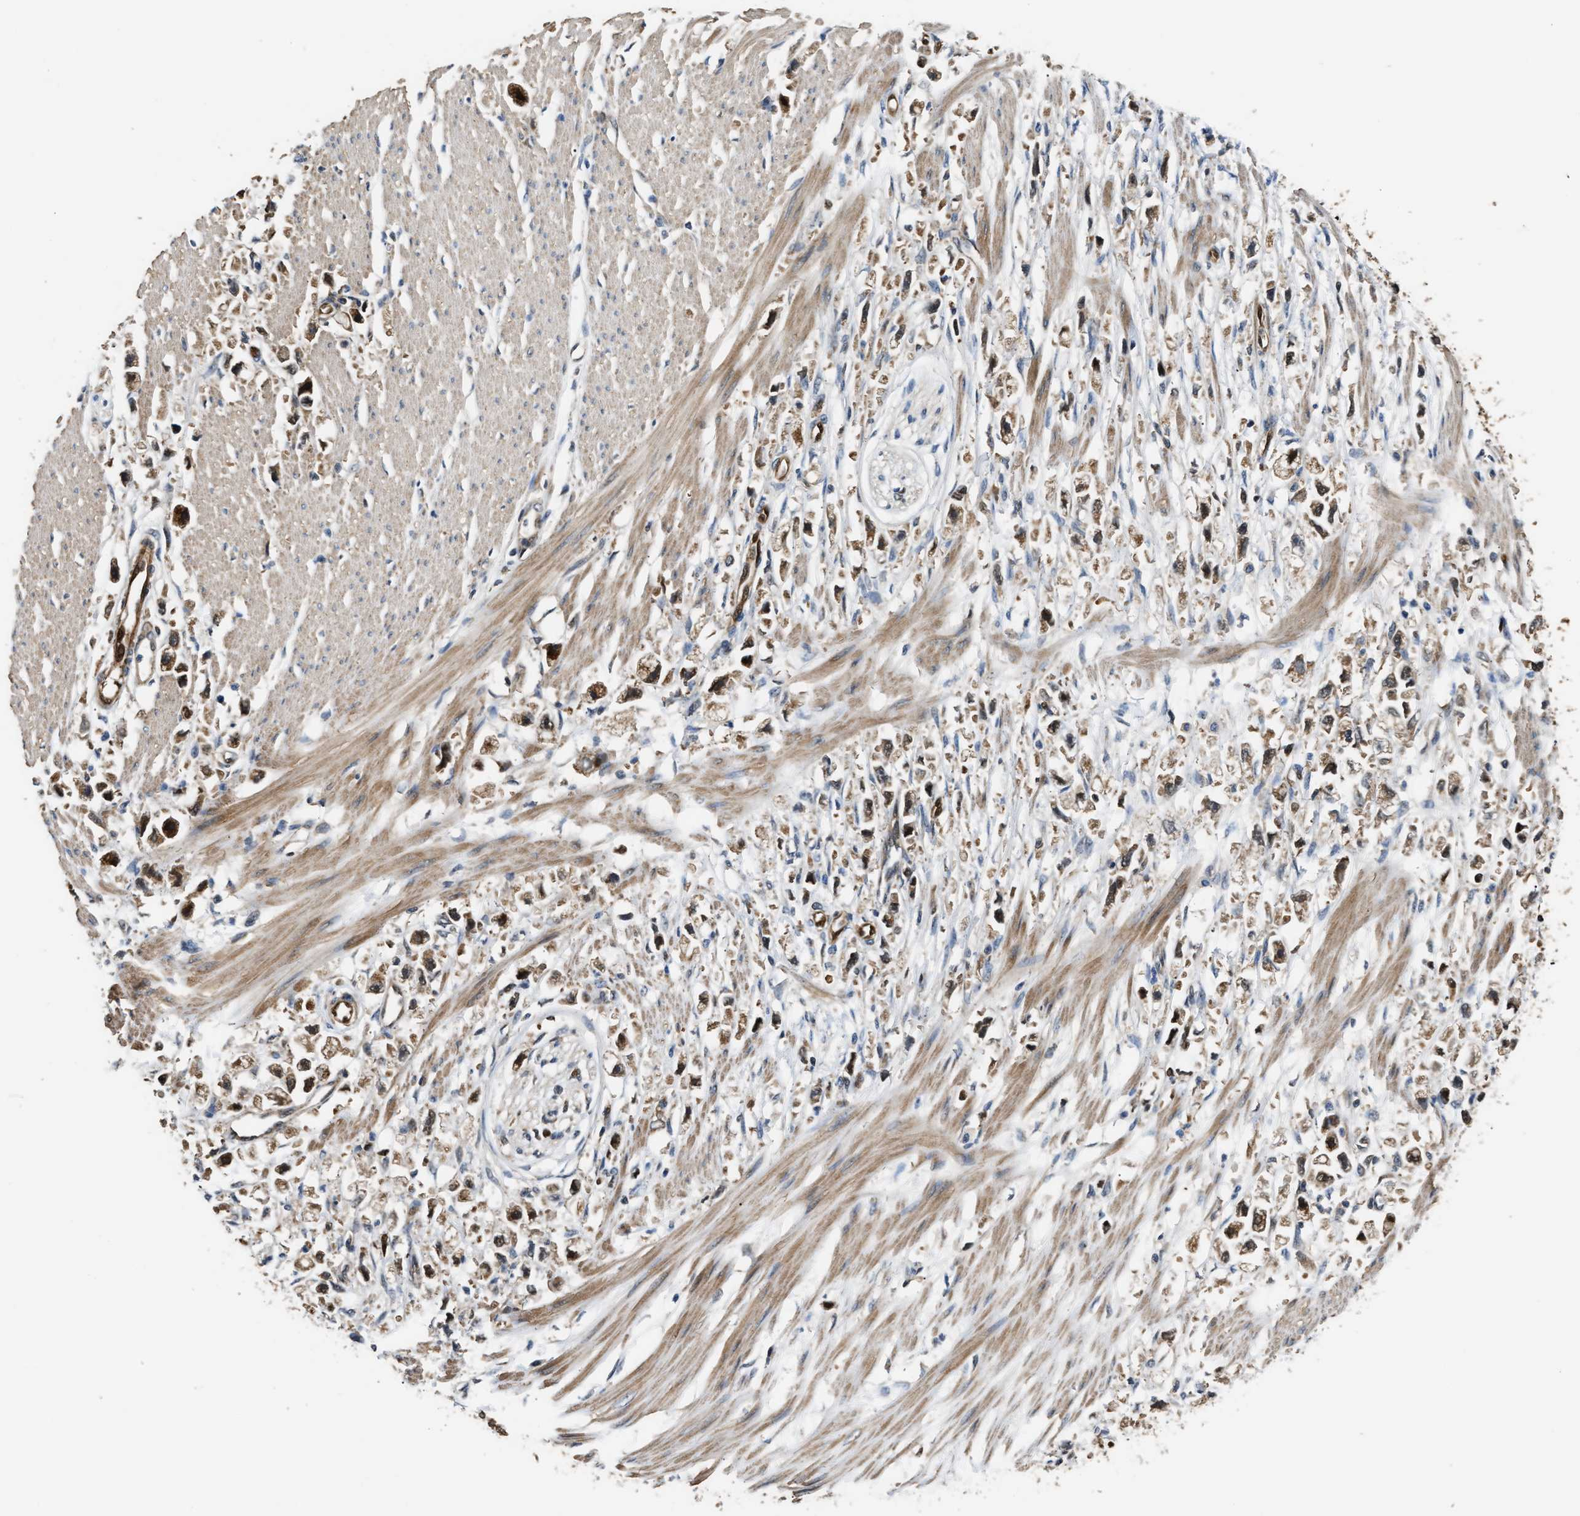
{"staining": {"intensity": "moderate", "quantity": ">75%", "location": "cytoplasmic/membranous"}, "tissue": "stomach cancer", "cell_type": "Tumor cells", "image_type": "cancer", "snomed": [{"axis": "morphology", "description": "Adenocarcinoma, NOS"}, {"axis": "topography", "description": "Stomach"}], "caption": "A high-resolution image shows immunohistochemistry staining of stomach cancer, which exhibits moderate cytoplasmic/membranous staining in approximately >75% of tumor cells. The staining was performed using DAB (3,3'-diaminobenzidine), with brown indicating positive protein expression. Nuclei are stained blue with hematoxylin.", "gene": "PPA1", "patient": {"sex": "female", "age": 59}}